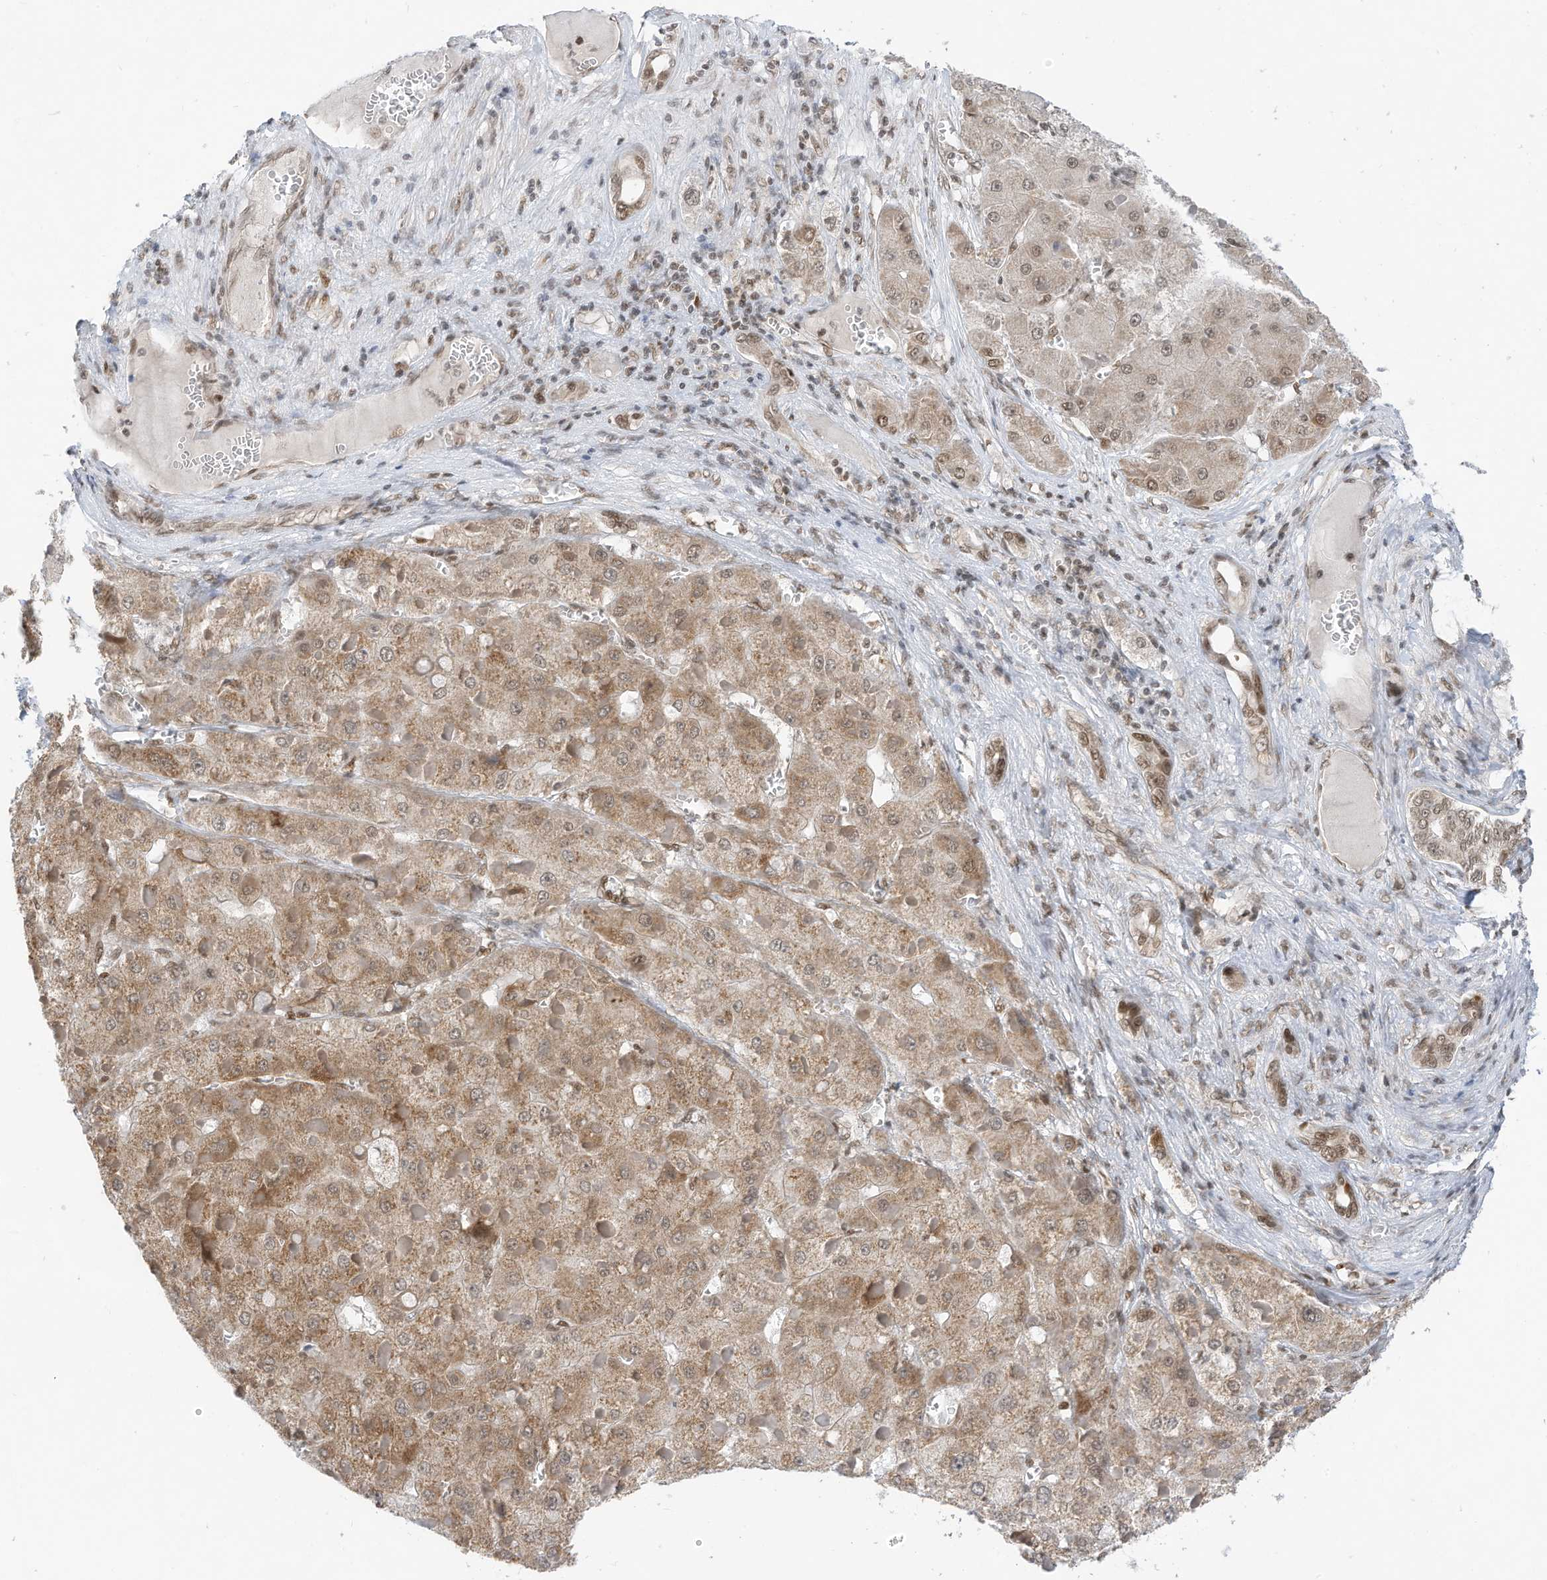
{"staining": {"intensity": "moderate", "quantity": ">75%", "location": "cytoplasmic/membranous"}, "tissue": "liver cancer", "cell_type": "Tumor cells", "image_type": "cancer", "snomed": [{"axis": "morphology", "description": "Carcinoma, Hepatocellular, NOS"}, {"axis": "topography", "description": "Liver"}], "caption": "Brown immunohistochemical staining in liver cancer (hepatocellular carcinoma) reveals moderate cytoplasmic/membranous positivity in approximately >75% of tumor cells.", "gene": "AURKAIP1", "patient": {"sex": "female", "age": 73}}